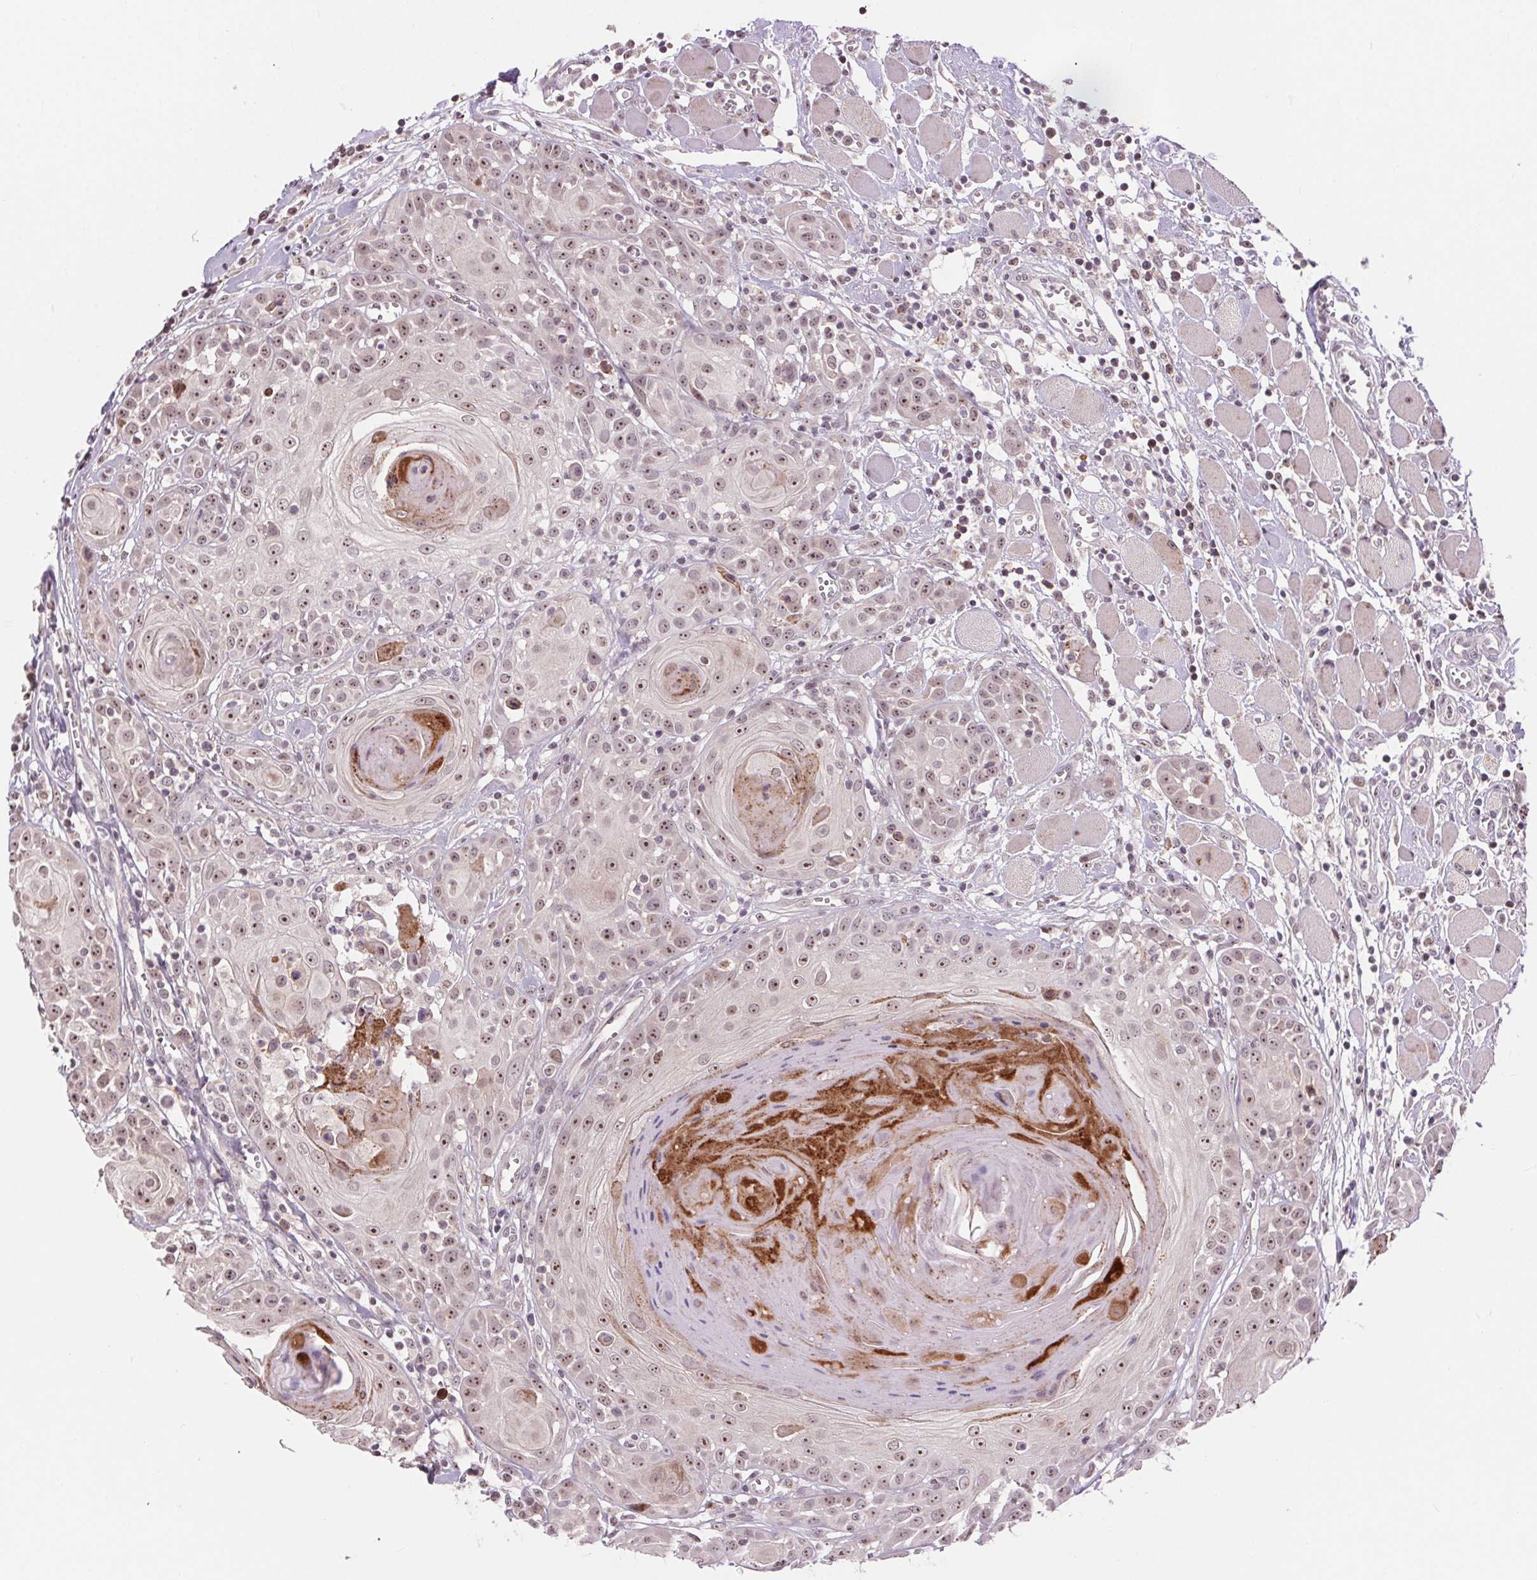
{"staining": {"intensity": "moderate", "quantity": ">75%", "location": "nuclear"}, "tissue": "head and neck cancer", "cell_type": "Tumor cells", "image_type": "cancer", "snomed": [{"axis": "morphology", "description": "Squamous cell carcinoma, NOS"}, {"axis": "topography", "description": "Head-Neck"}], "caption": "Tumor cells display medium levels of moderate nuclear staining in approximately >75% of cells in human head and neck squamous cell carcinoma. Nuclei are stained in blue.", "gene": "CHMP4B", "patient": {"sex": "female", "age": 80}}